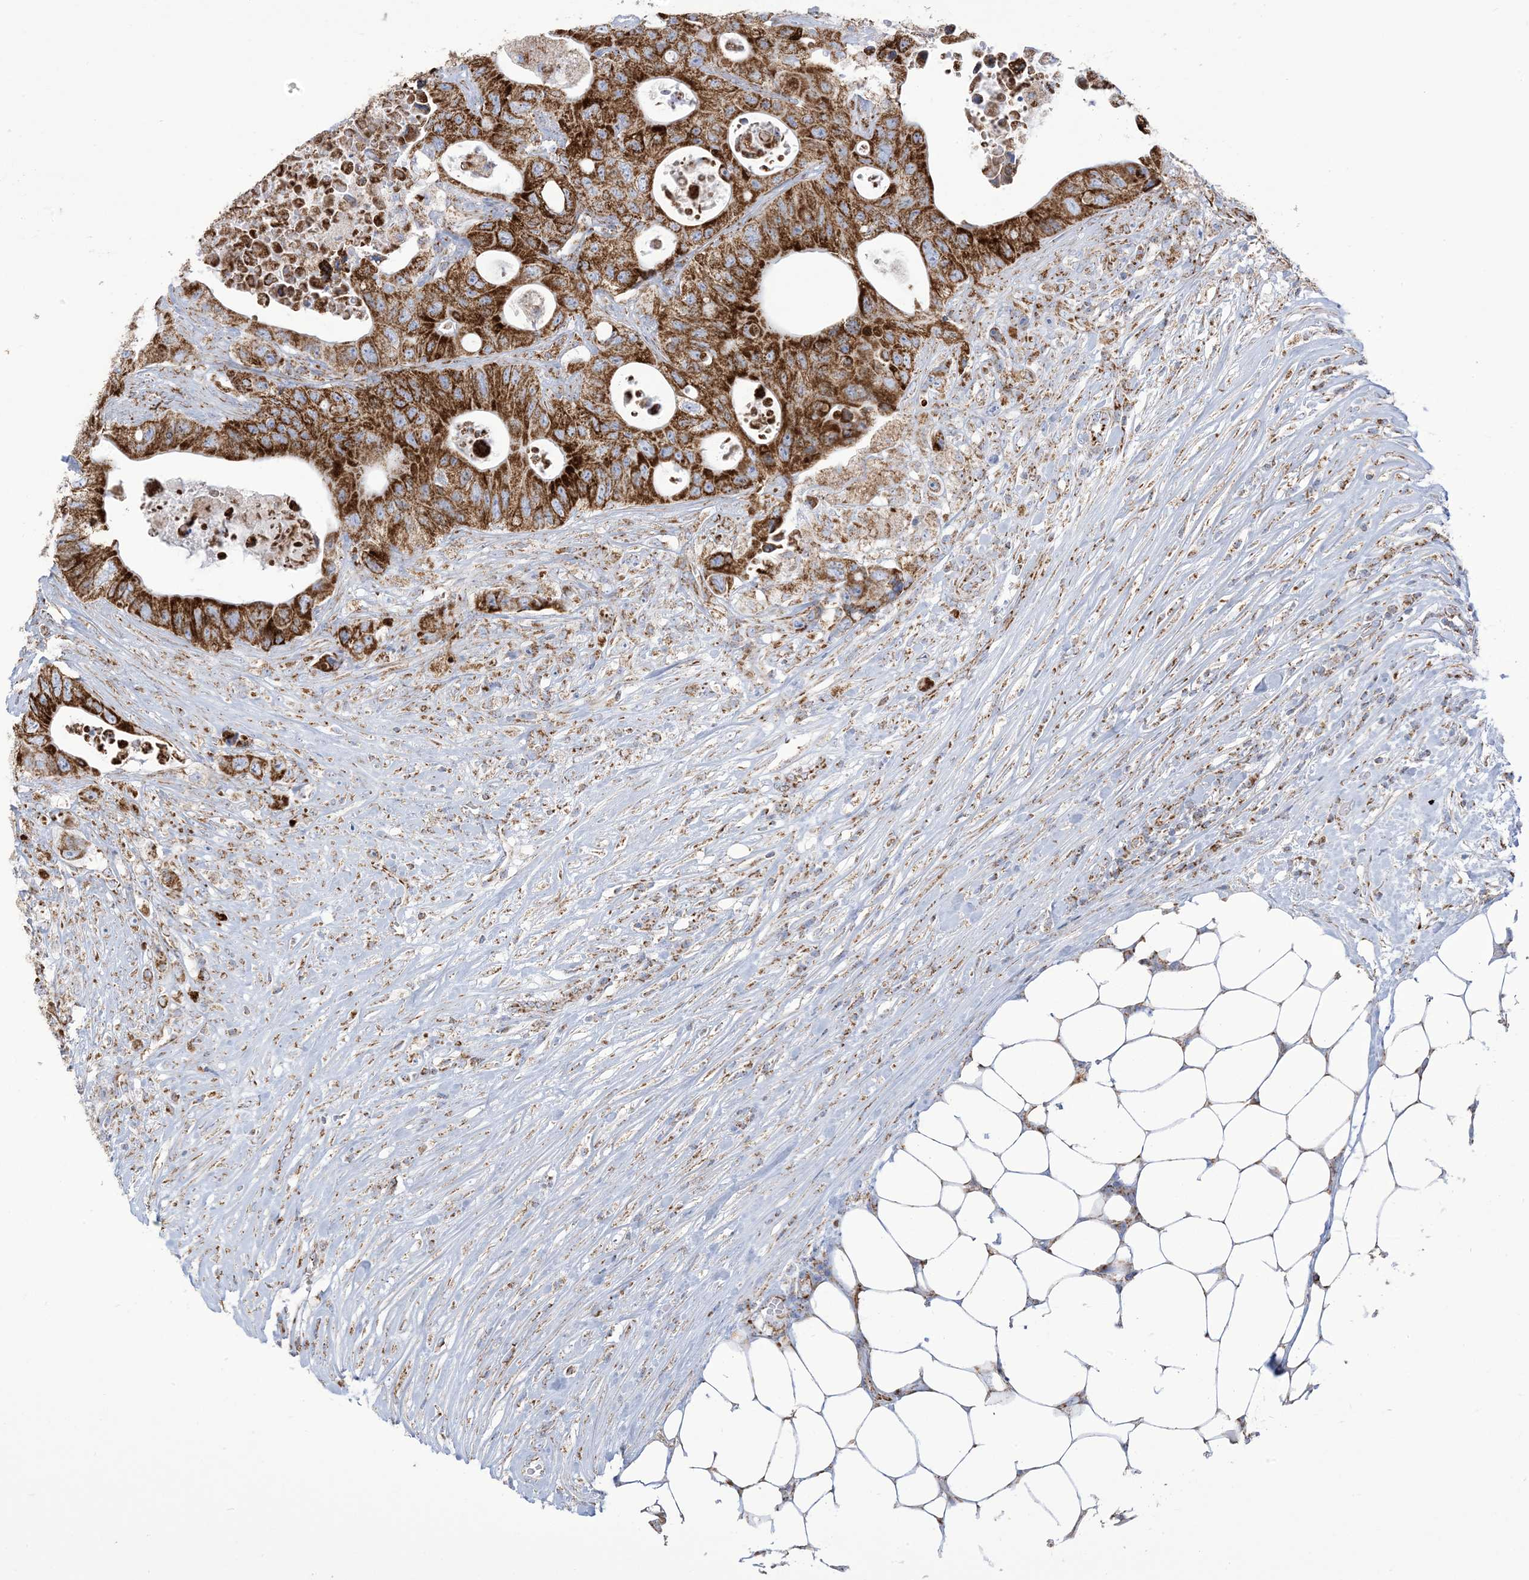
{"staining": {"intensity": "strong", "quantity": ">75%", "location": "cytoplasmic/membranous"}, "tissue": "colorectal cancer", "cell_type": "Tumor cells", "image_type": "cancer", "snomed": [{"axis": "morphology", "description": "Adenocarcinoma, NOS"}, {"axis": "topography", "description": "Colon"}], "caption": "Protein expression analysis of human colorectal cancer reveals strong cytoplasmic/membranous staining in about >75% of tumor cells.", "gene": "SAMM50", "patient": {"sex": "female", "age": 46}}